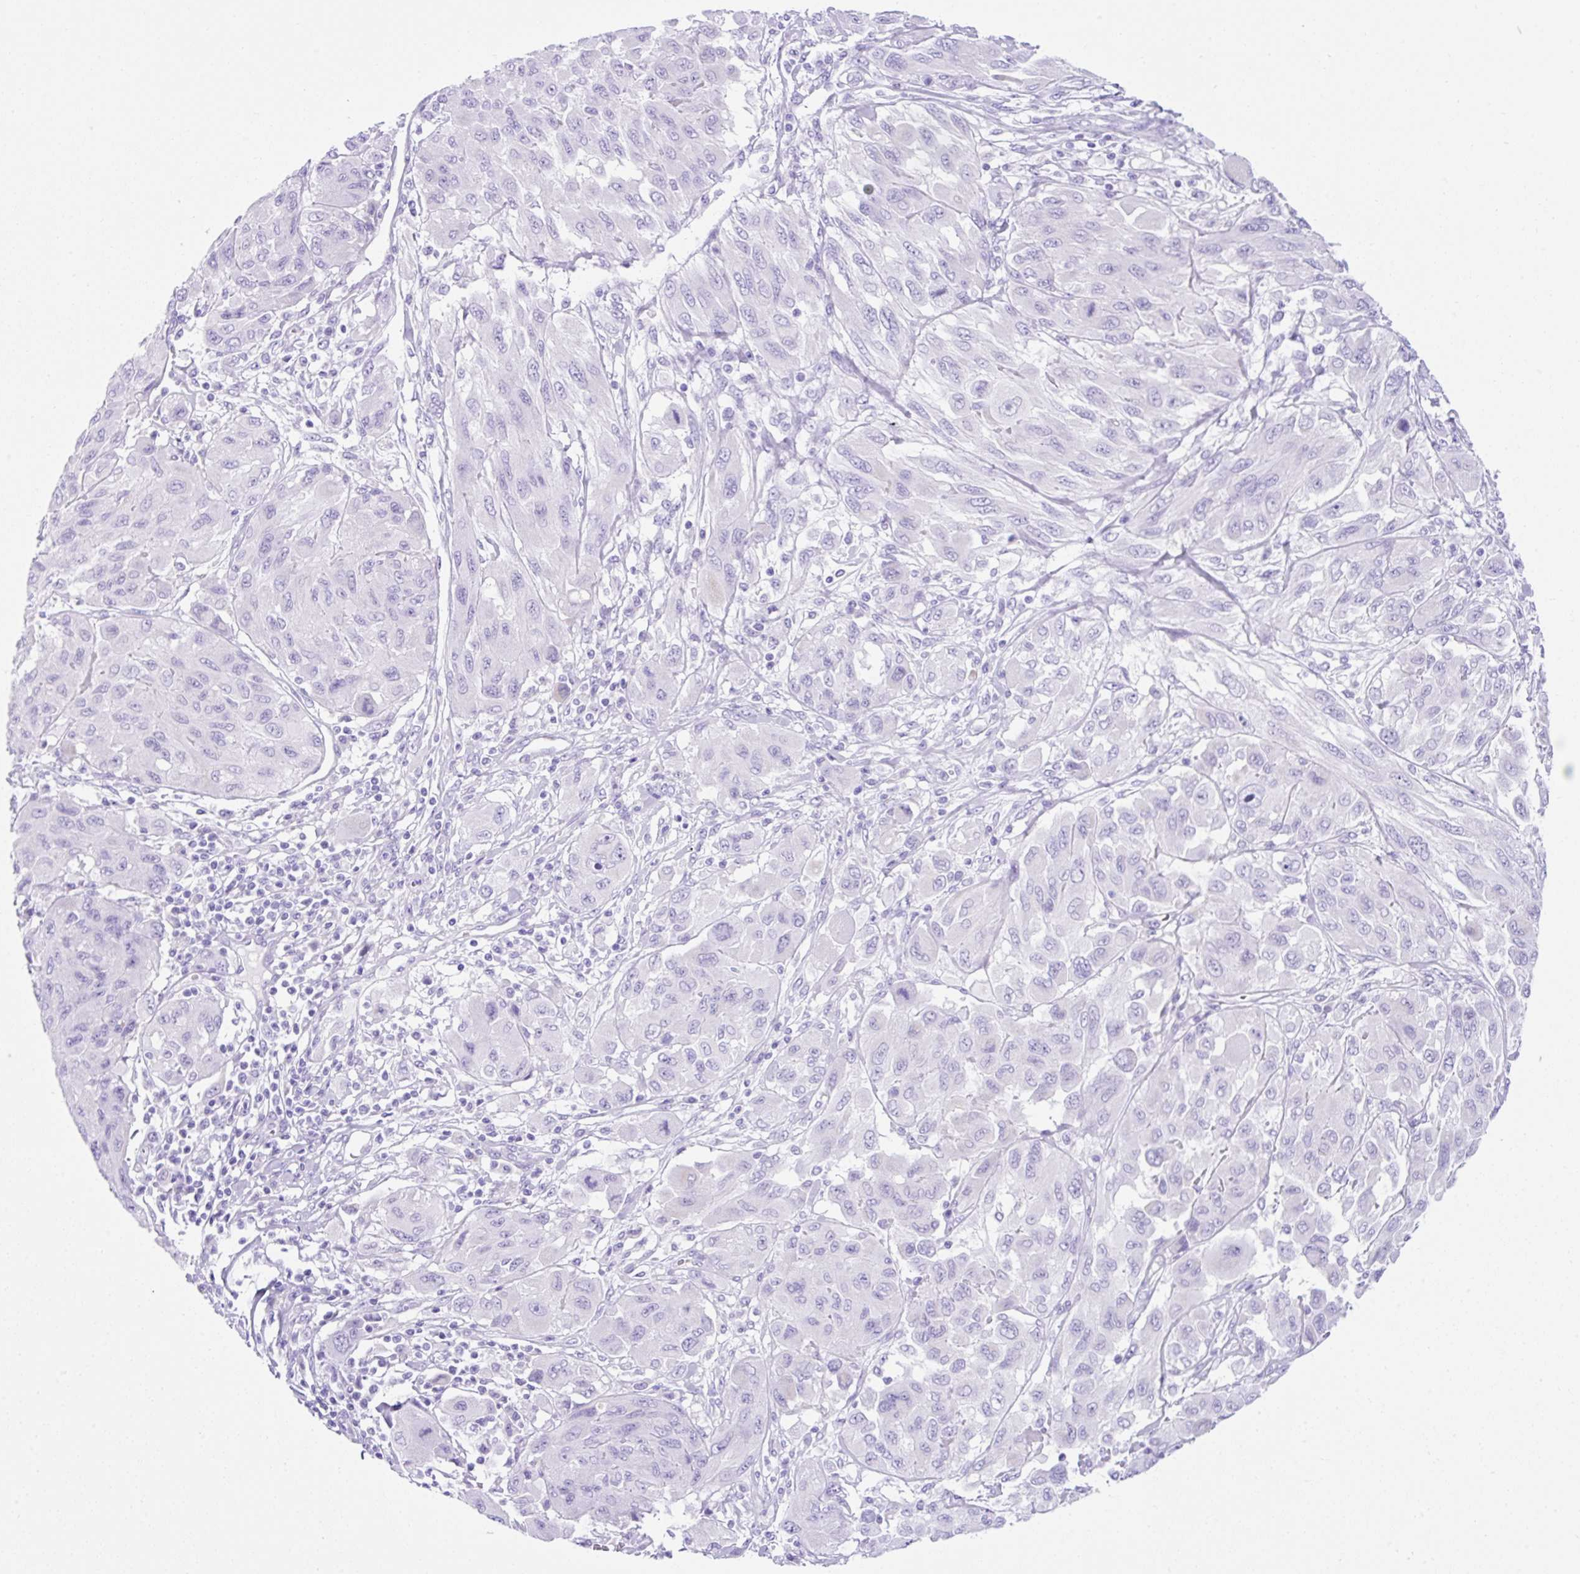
{"staining": {"intensity": "negative", "quantity": "none", "location": "none"}, "tissue": "melanoma", "cell_type": "Tumor cells", "image_type": "cancer", "snomed": [{"axis": "morphology", "description": "Malignant melanoma, NOS"}, {"axis": "topography", "description": "Skin"}], "caption": "A micrograph of human melanoma is negative for staining in tumor cells. (DAB (3,3'-diaminobenzidine) immunohistochemistry (IHC) with hematoxylin counter stain).", "gene": "KRT12", "patient": {"sex": "female", "age": 91}}